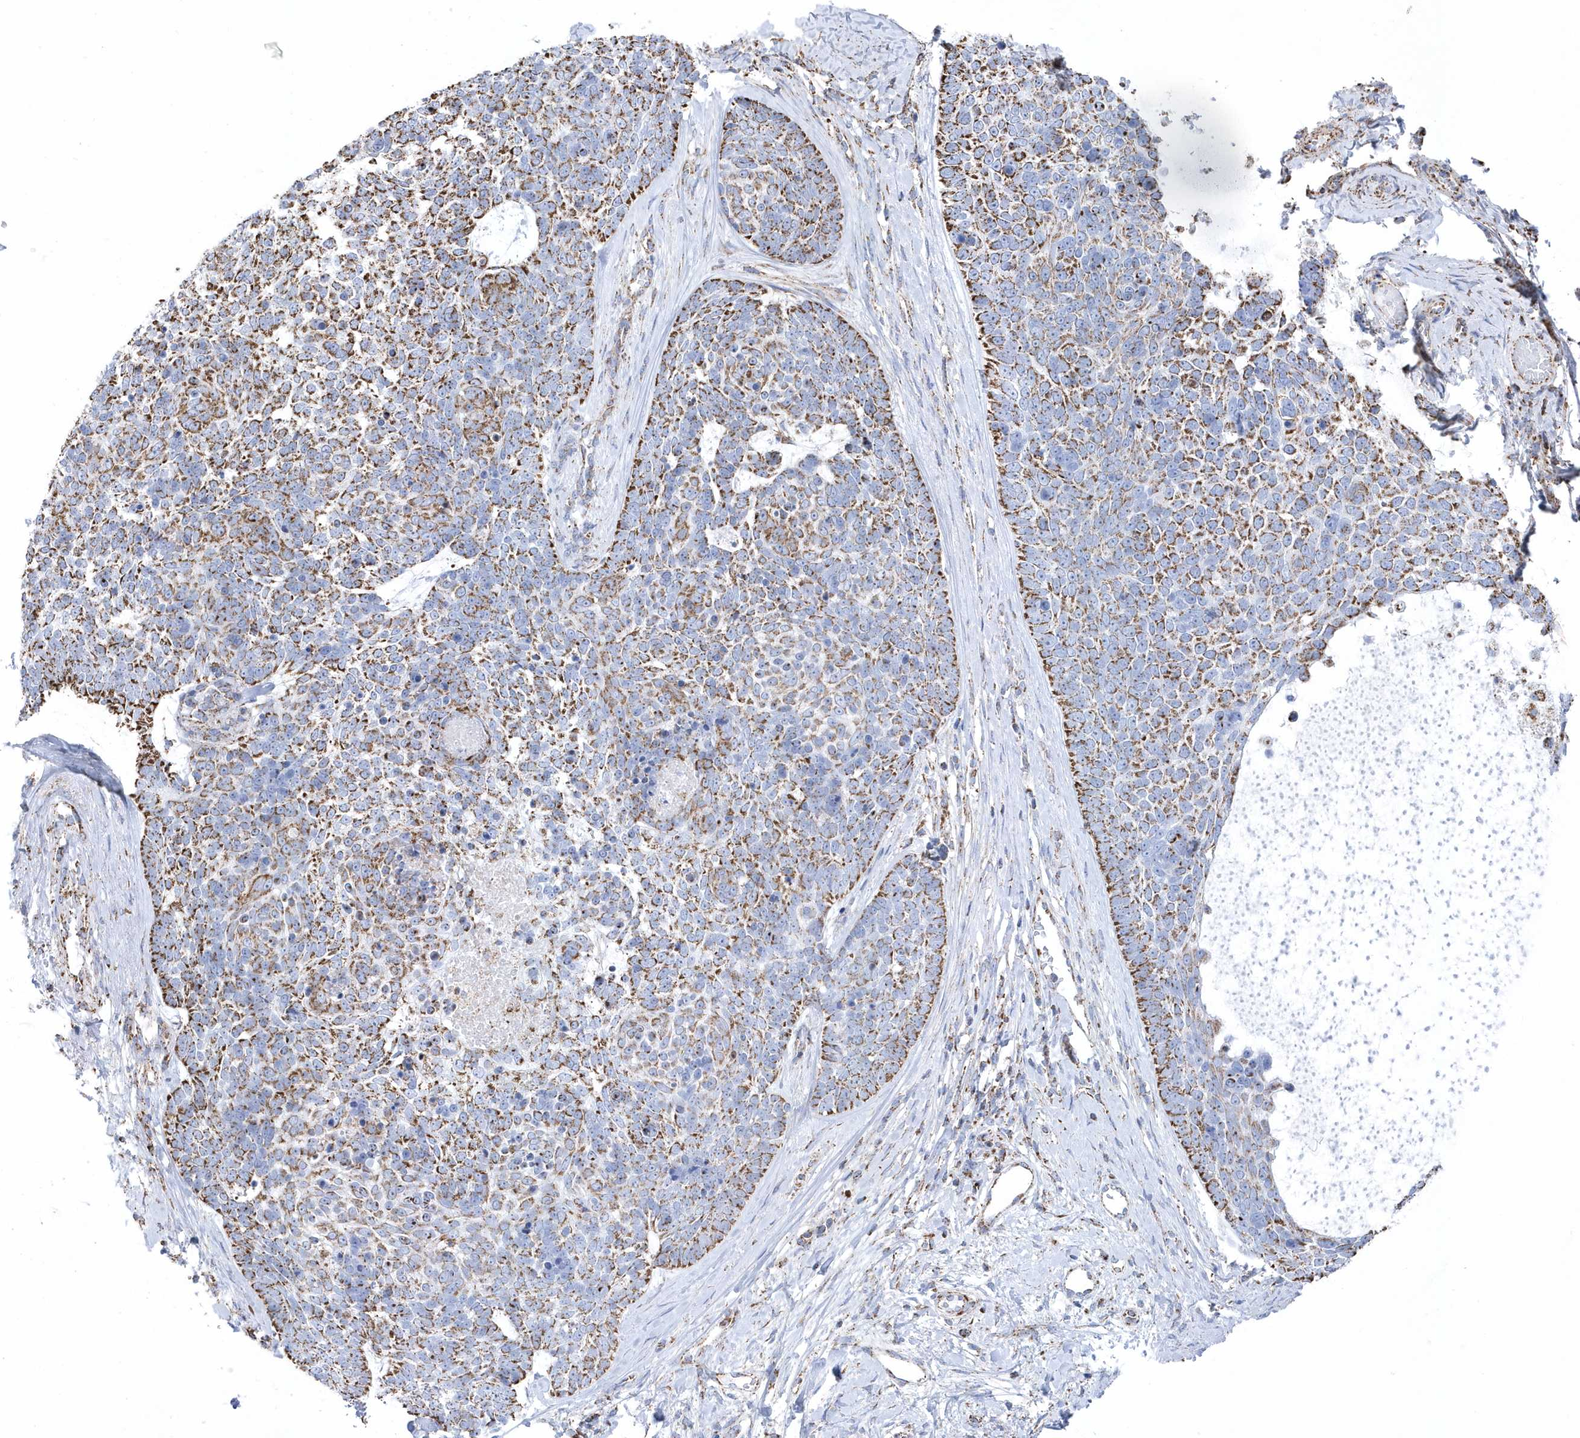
{"staining": {"intensity": "moderate", "quantity": ">75%", "location": "cytoplasmic/membranous"}, "tissue": "skin cancer", "cell_type": "Tumor cells", "image_type": "cancer", "snomed": [{"axis": "morphology", "description": "Basal cell carcinoma"}, {"axis": "topography", "description": "Skin"}], "caption": "A brown stain highlights moderate cytoplasmic/membranous expression of a protein in basal cell carcinoma (skin) tumor cells.", "gene": "GTPBP8", "patient": {"sex": "female", "age": 81}}